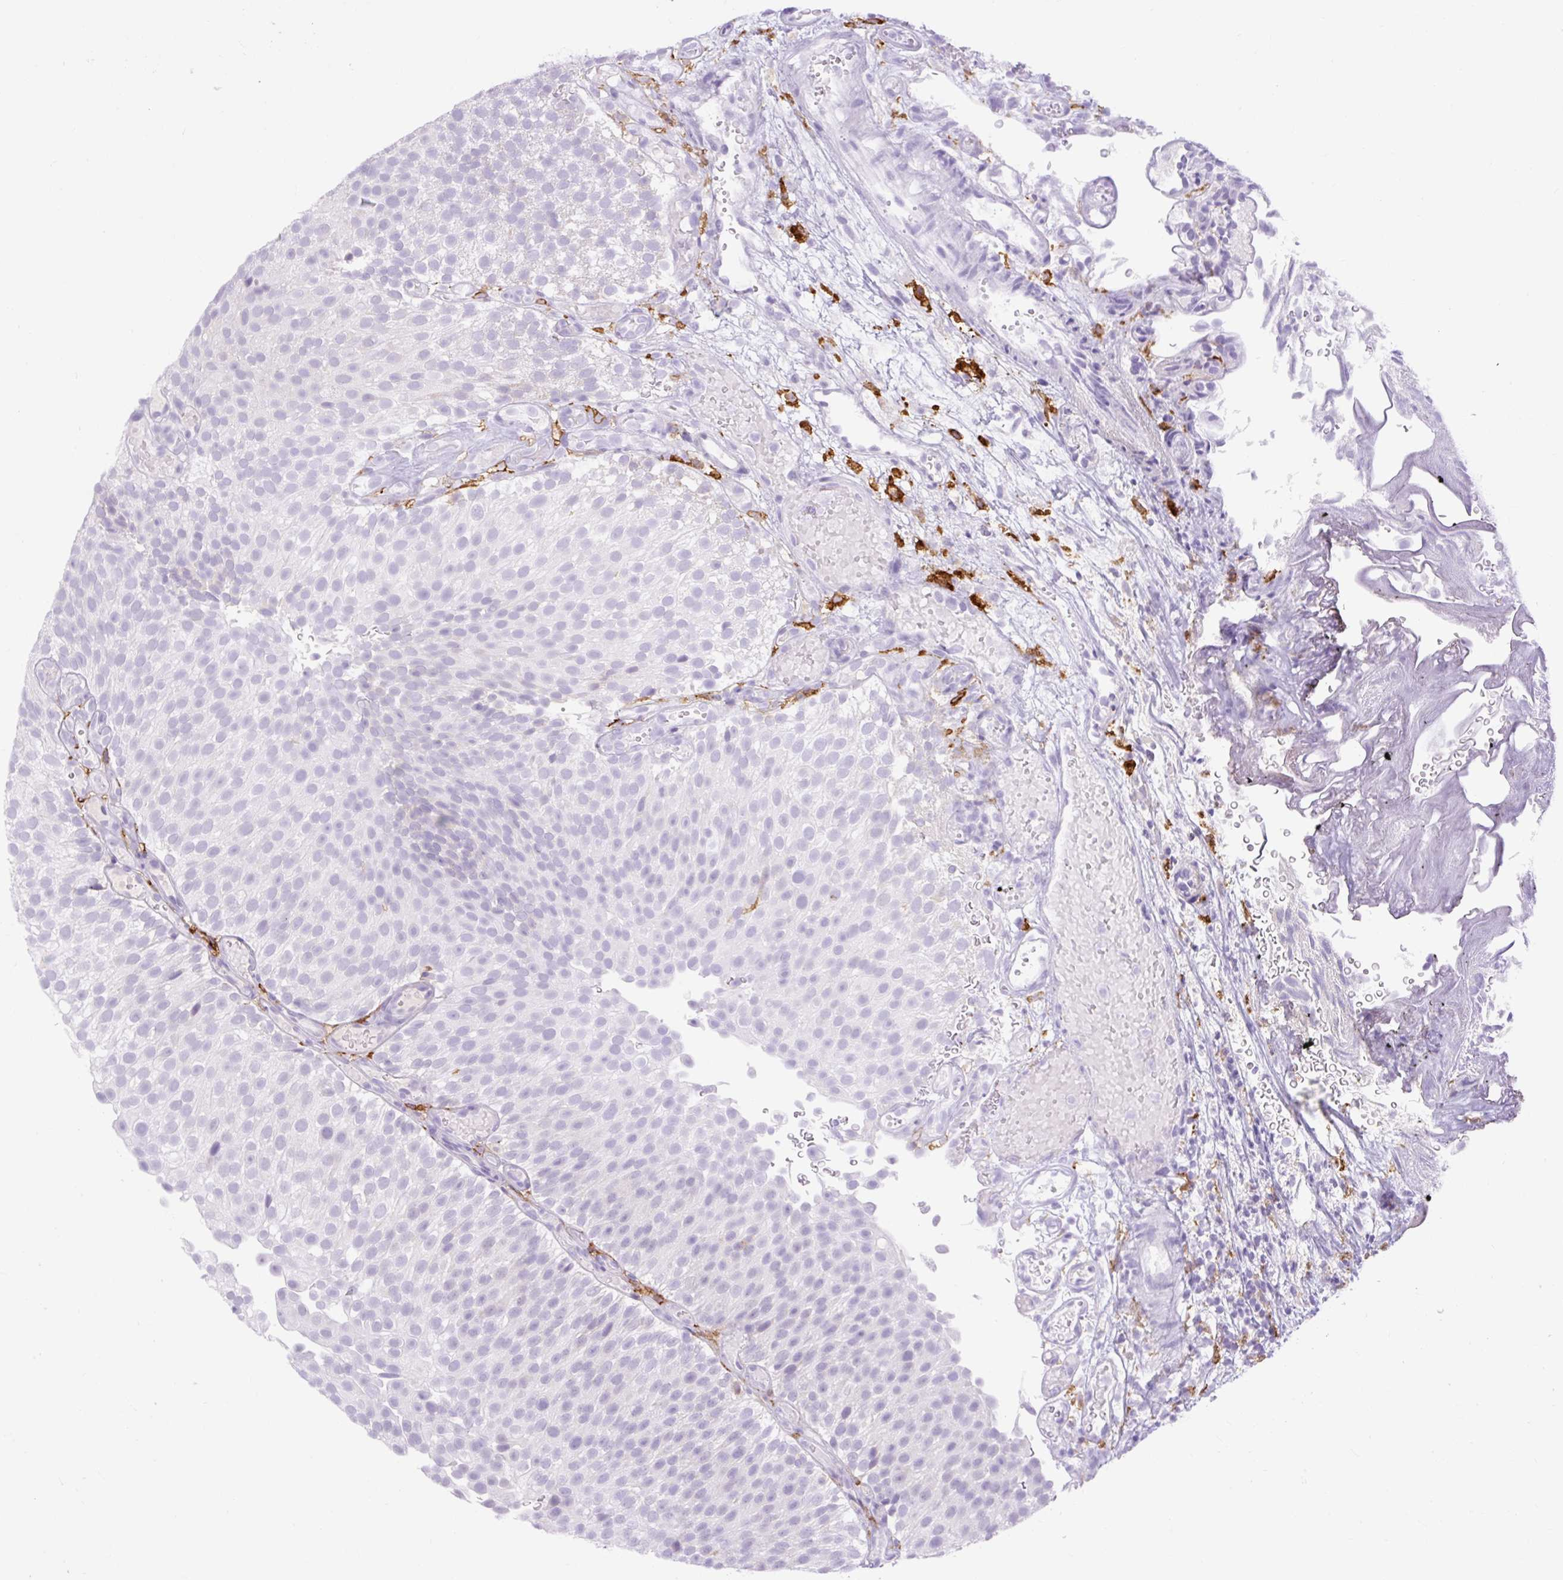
{"staining": {"intensity": "negative", "quantity": "none", "location": "none"}, "tissue": "urothelial cancer", "cell_type": "Tumor cells", "image_type": "cancer", "snomed": [{"axis": "morphology", "description": "Urothelial carcinoma, Low grade"}, {"axis": "topography", "description": "Urinary bladder"}], "caption": "The immunohistochemistry (IHC) image has no significant positivity in tumor cells of urothelial cancer tissue. (Stains: DAB (3,3'-diaminobenzidine) immunohistochemistry (IHC) with hematoxylin counter stain, Microscopy: brightfield microscopy at high magnification).", "gene": "SIGLEC1", "patient": {"sex": "male", "age": 78}}